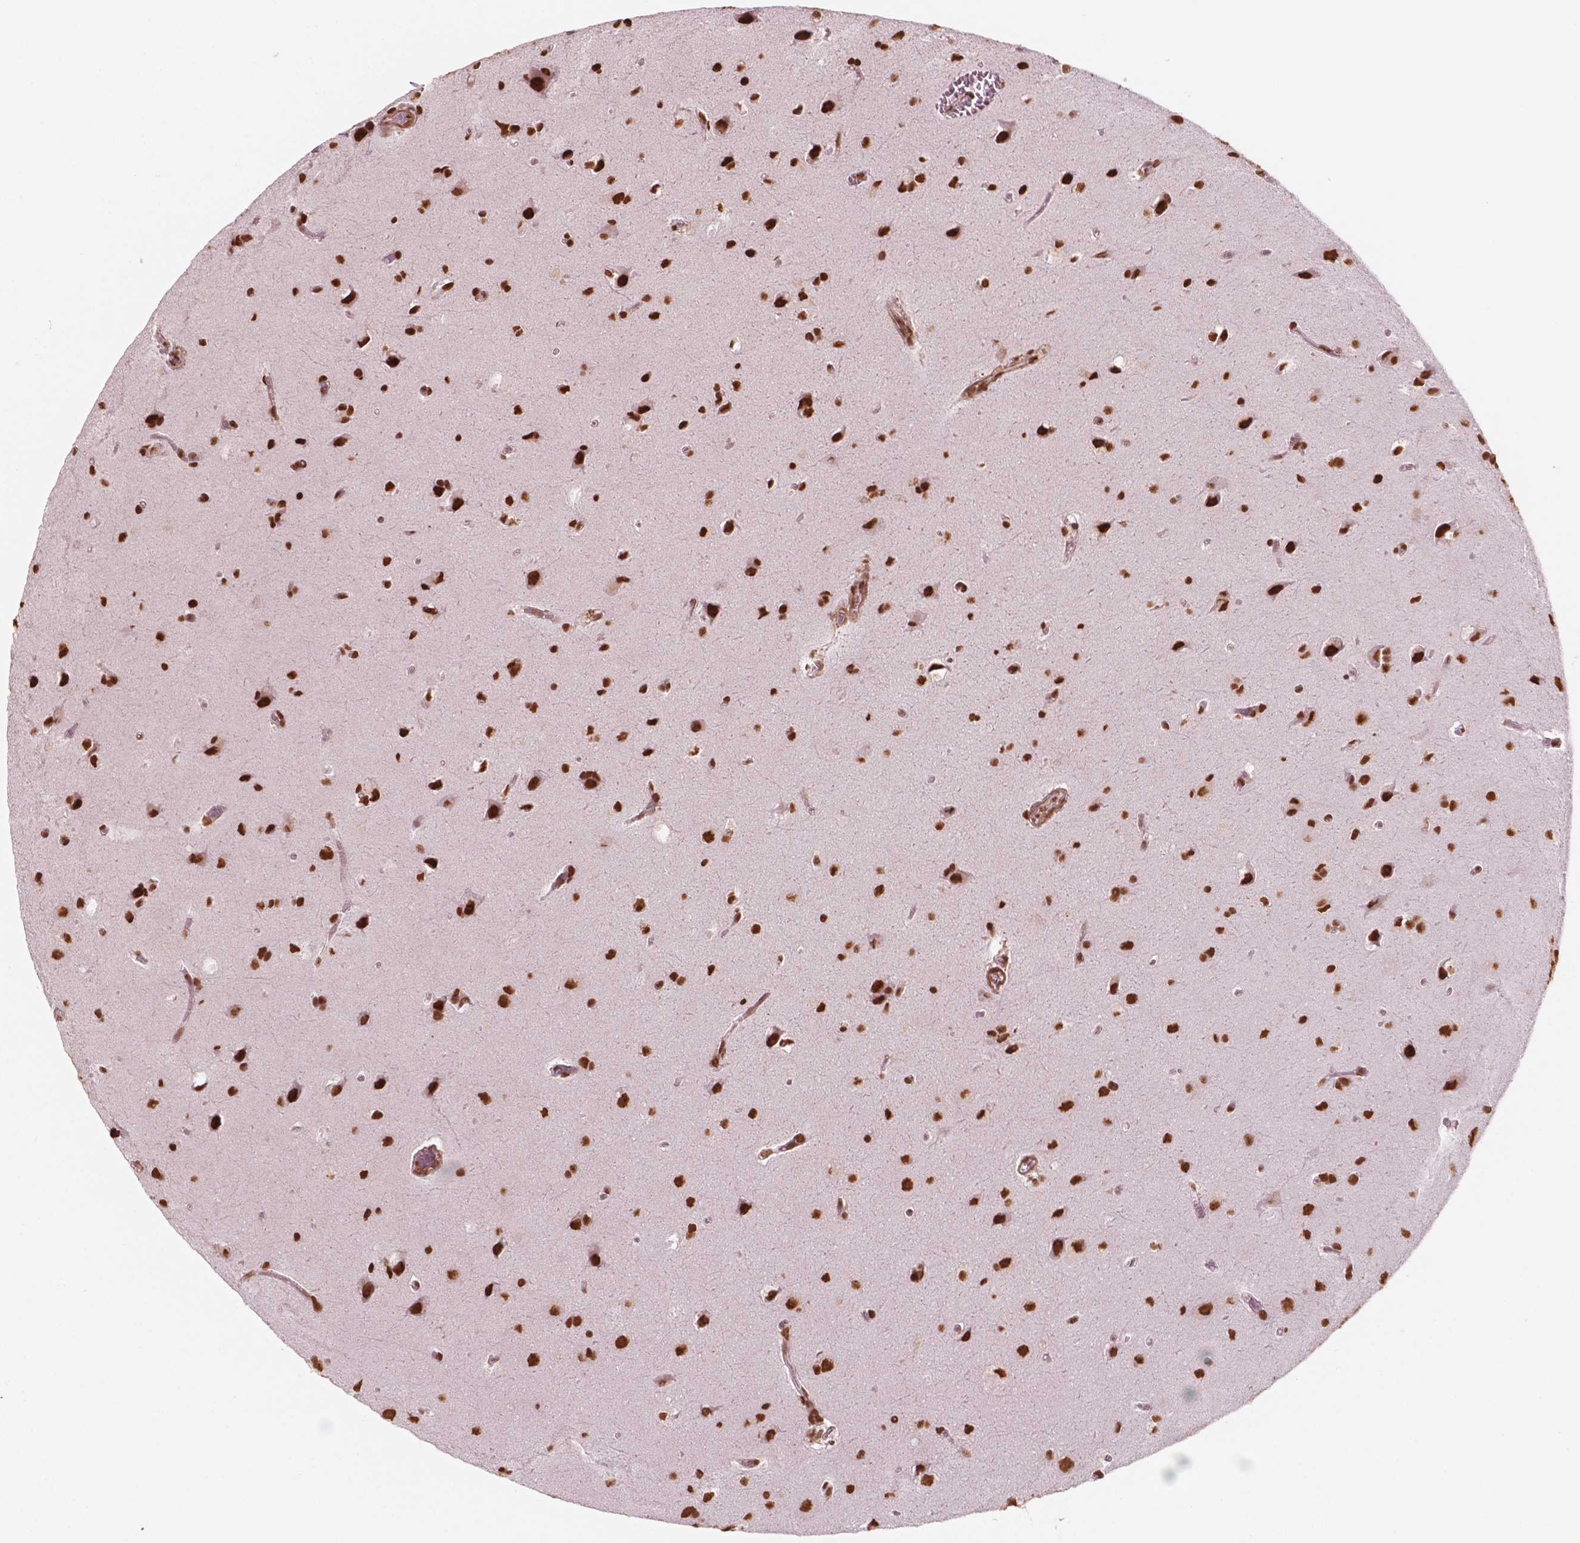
{"staining": {"intensity": "strong", "quantity": ">75%", "location": "nuclear"}, "tissue": "glioma", "cell_type": "Tumor cells", "image_type": "cancer", "snomed": [{"axis": "morphology", "description": "Glioma, malignant, Low grade"}, {"axis": "topography", "description": "Brain"}], "caption": "High-power microscopy captured an immunohistochemistry (IHC) photomicrograph of glioma, revealing strong nuclear positivity in approximately >75% of tumor cells. Immunohistochemistry stains the protein of interest in brown and the nuclei are stained blue.", "gene": "GTF3C5", "patient": {"sex": "male", "age": 58}}